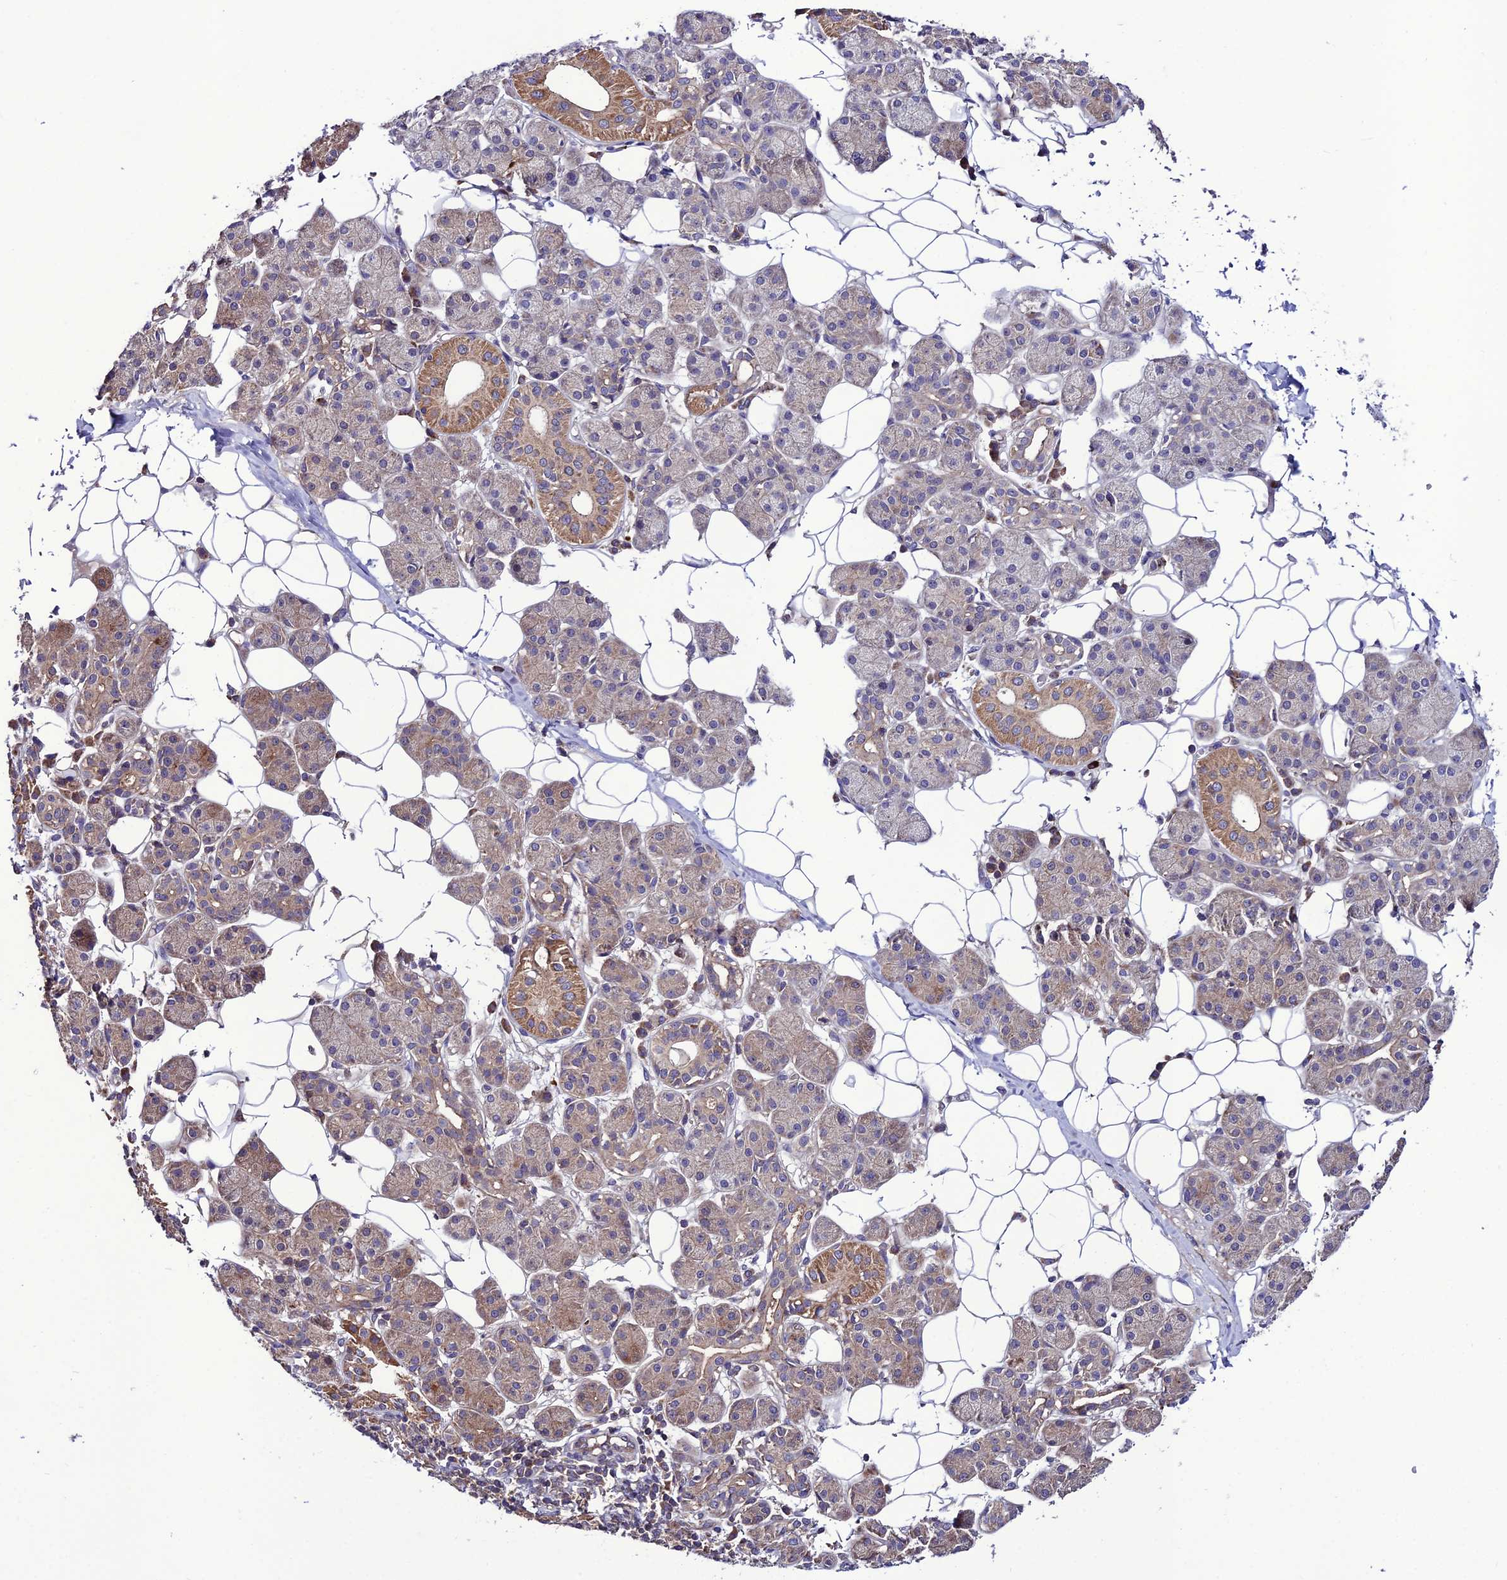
{"staining": {"intensity": "moderate", "quantity": ">75%", "location": "cytoplasmic/membranous"}, "tissue": "salivary gland", "cell_type": "Glandular cells", "image_type": "normal", "snomed": [{"axis": "morphology", "description": "Normal tissue, NOS"}, {"axis": "topography", "description": "Salivary gland"}], "caption": "This is an image of IHC staining of benign salivary gland, which shows moderate expression in the cytoplasmic/membranous of glandular cells.", "gene": "PPIL3", "patient": {"sex": "female", "age": 33}}